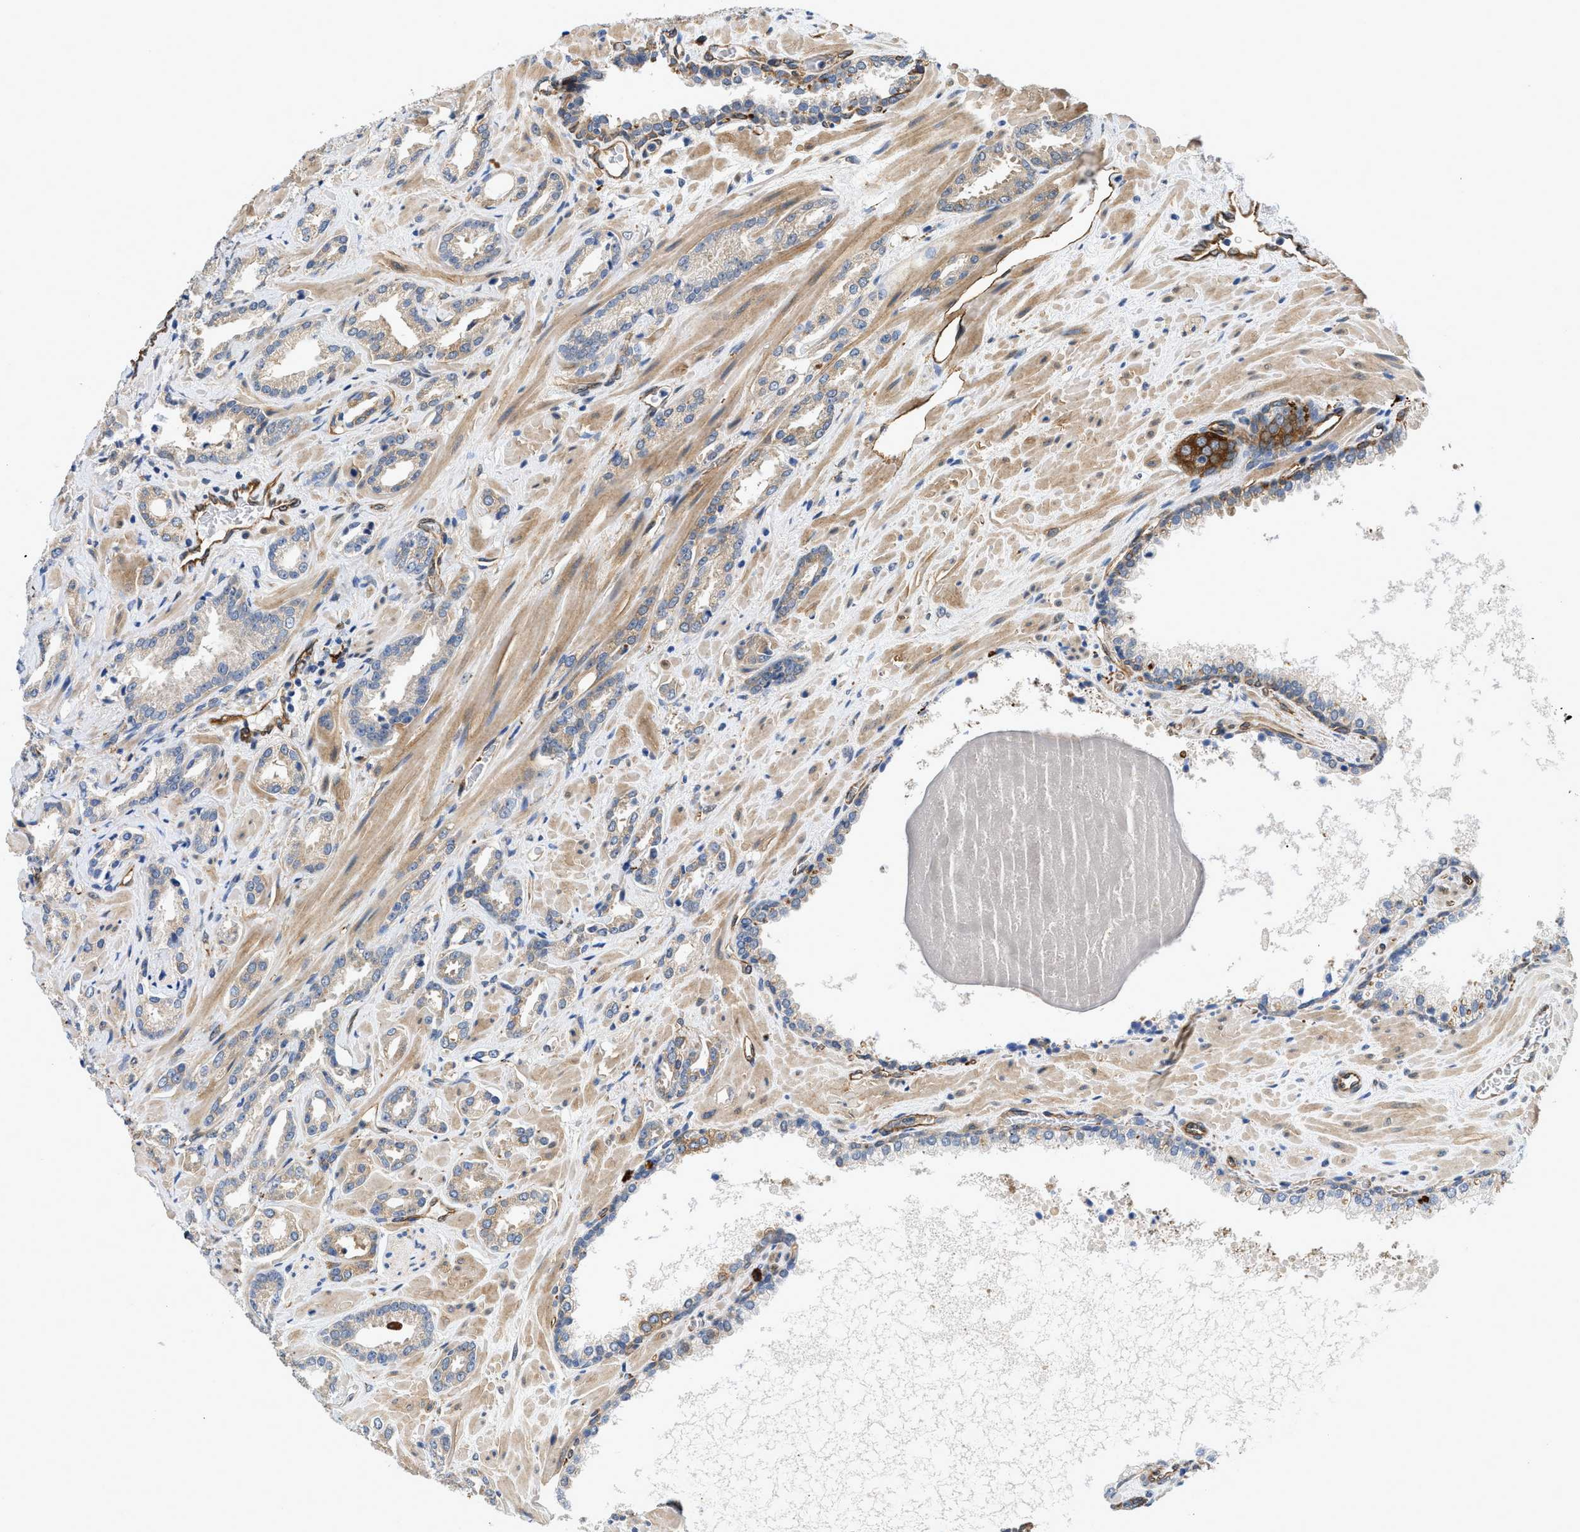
{"staining": {"intensity": "weak", "quantity": "25%-75%", "location": "cytoplasmic/membranous"}, "tissue": "prostate cancer", "cell_type": "Tumor cells", "image_type": "cancer", "snomed": [{"axis": "morphology", "description": "Adenocarcinoma, High grade"}, {"axis": "topography", "description": "Prostate"}], "caption": "Prostate adenocarcinoma (high-grade) stained with a protein marker shows weak staining in tumor cells.", "gene": "RAPH1", "patient": {"sex": "male", "age": 64}}